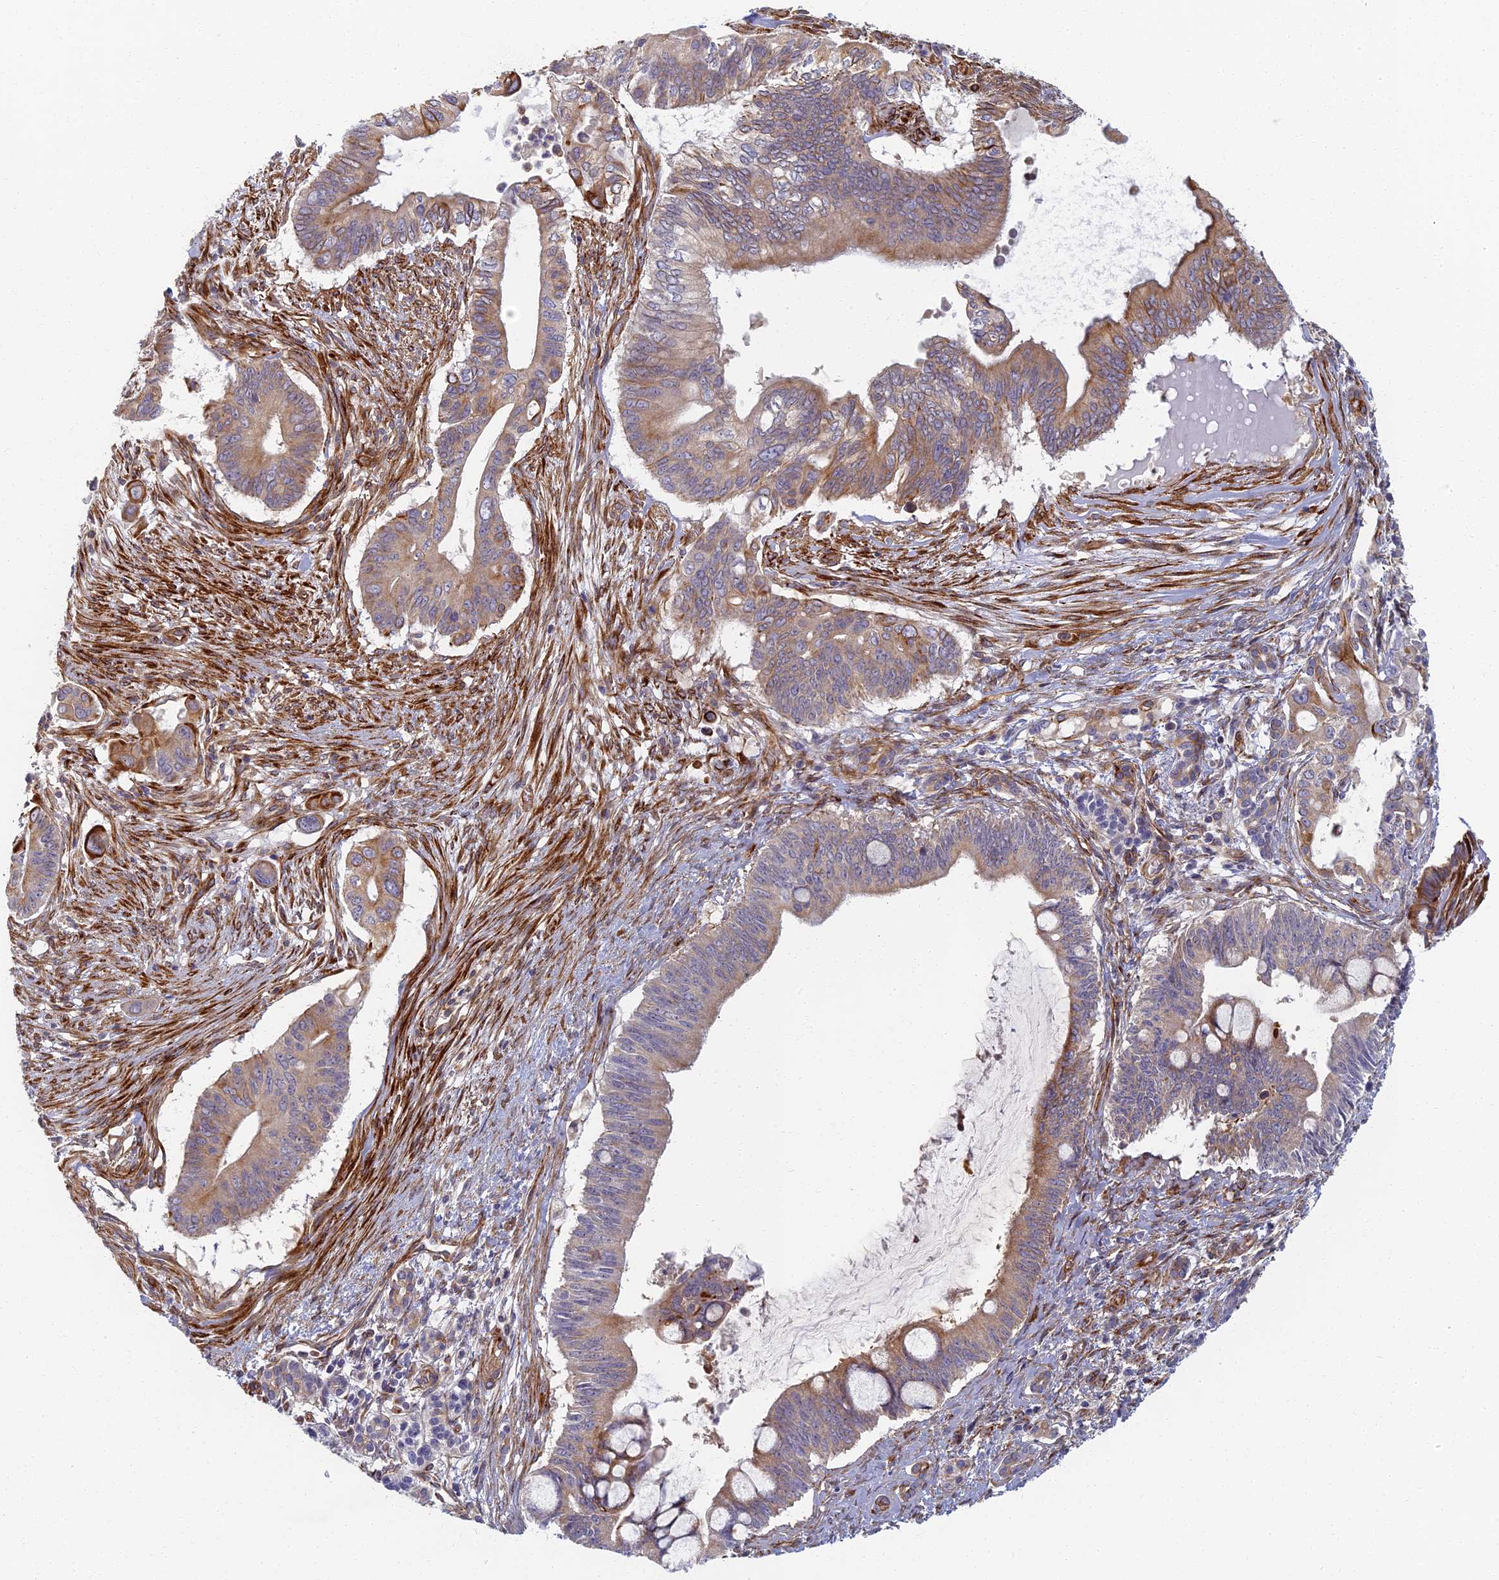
{"staining": {"intensity": "weak", "quantity": "25%-75%", "location": "cytoplasmic/membranous"}, "tissue": "pancreatic cancer", "cell_type": "Tumor cells", "image_type": "cancer", "snomed": [{"axis": "morphology", "description": "Adenocarcinoma, NOS"}, {"axis": "topography", "description": "Pancreas"}], "caption": "Tumor cells exhibit low levels of weak cytoplasmic/membranous positivity in about 25%-75% of cells in human pancreatic cancer. Nuclei are stained in blue.", "gene": "ABCB10", "patient": {"sex": "male", "age": 68}}